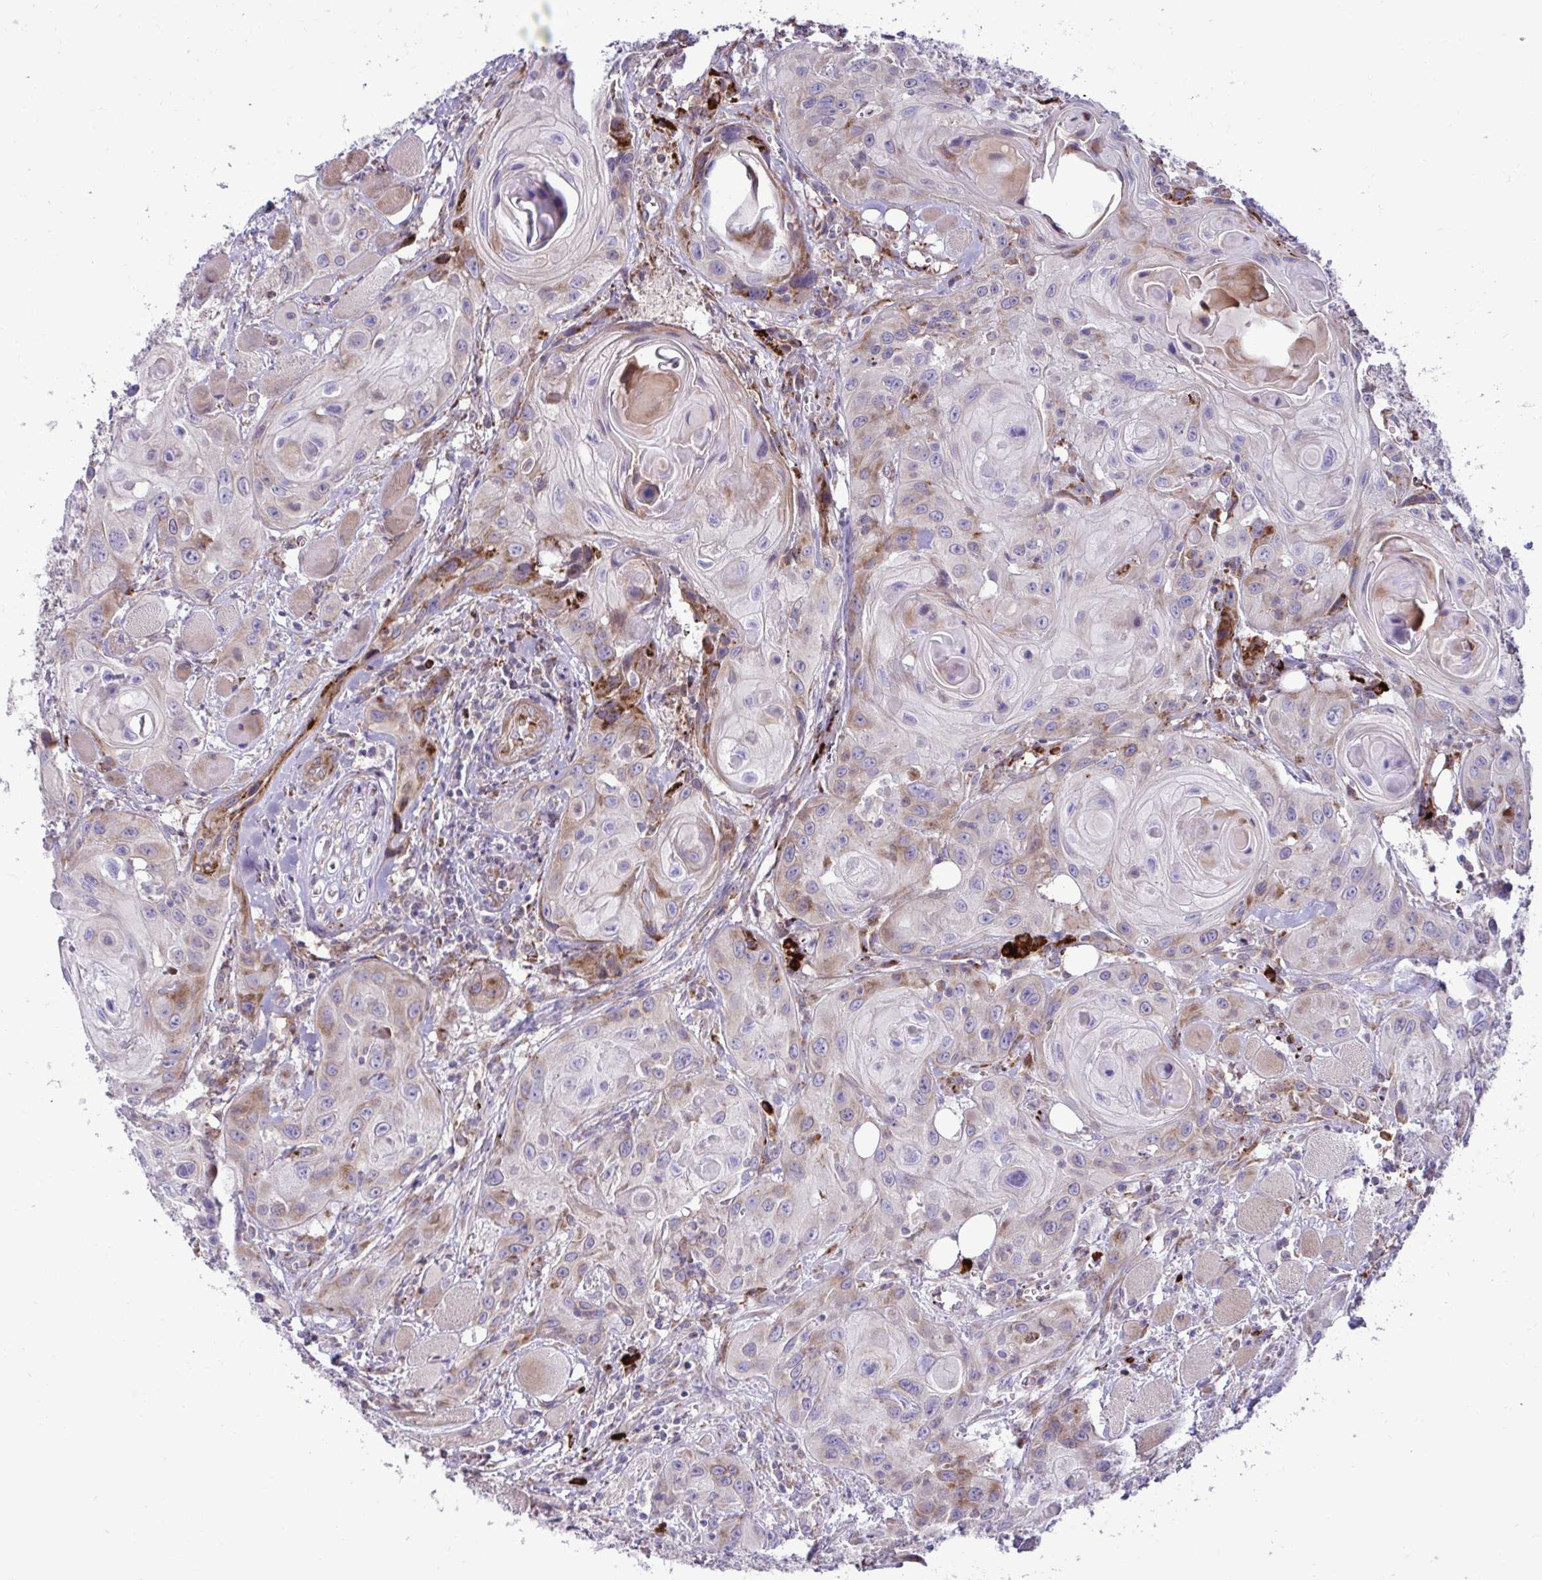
{"staining": {"intensity": "weak", "quantity": "25%-75%", "location": "cytoplasmic/membranous"}, "tissue": "head and neck cancer", "cell_type": "Tumor cells", "image_type": "cancer", "snomed": [{"axis": "morphology", "description": "Squamous cell carcinoma, NOS"}, {"axis": "topography", "description": "Oral tissue"}, {"axis": "topography", "description": "Head-Neck"}], "caption": "Head and neck cancer was stained to show a protein in brown. There is low levels of weak cytoplasmic/membranous staining in about 25%-75% of tumor cells.", "gene": "LIMS1", "patient": {"sex": "male", "age": 58}}